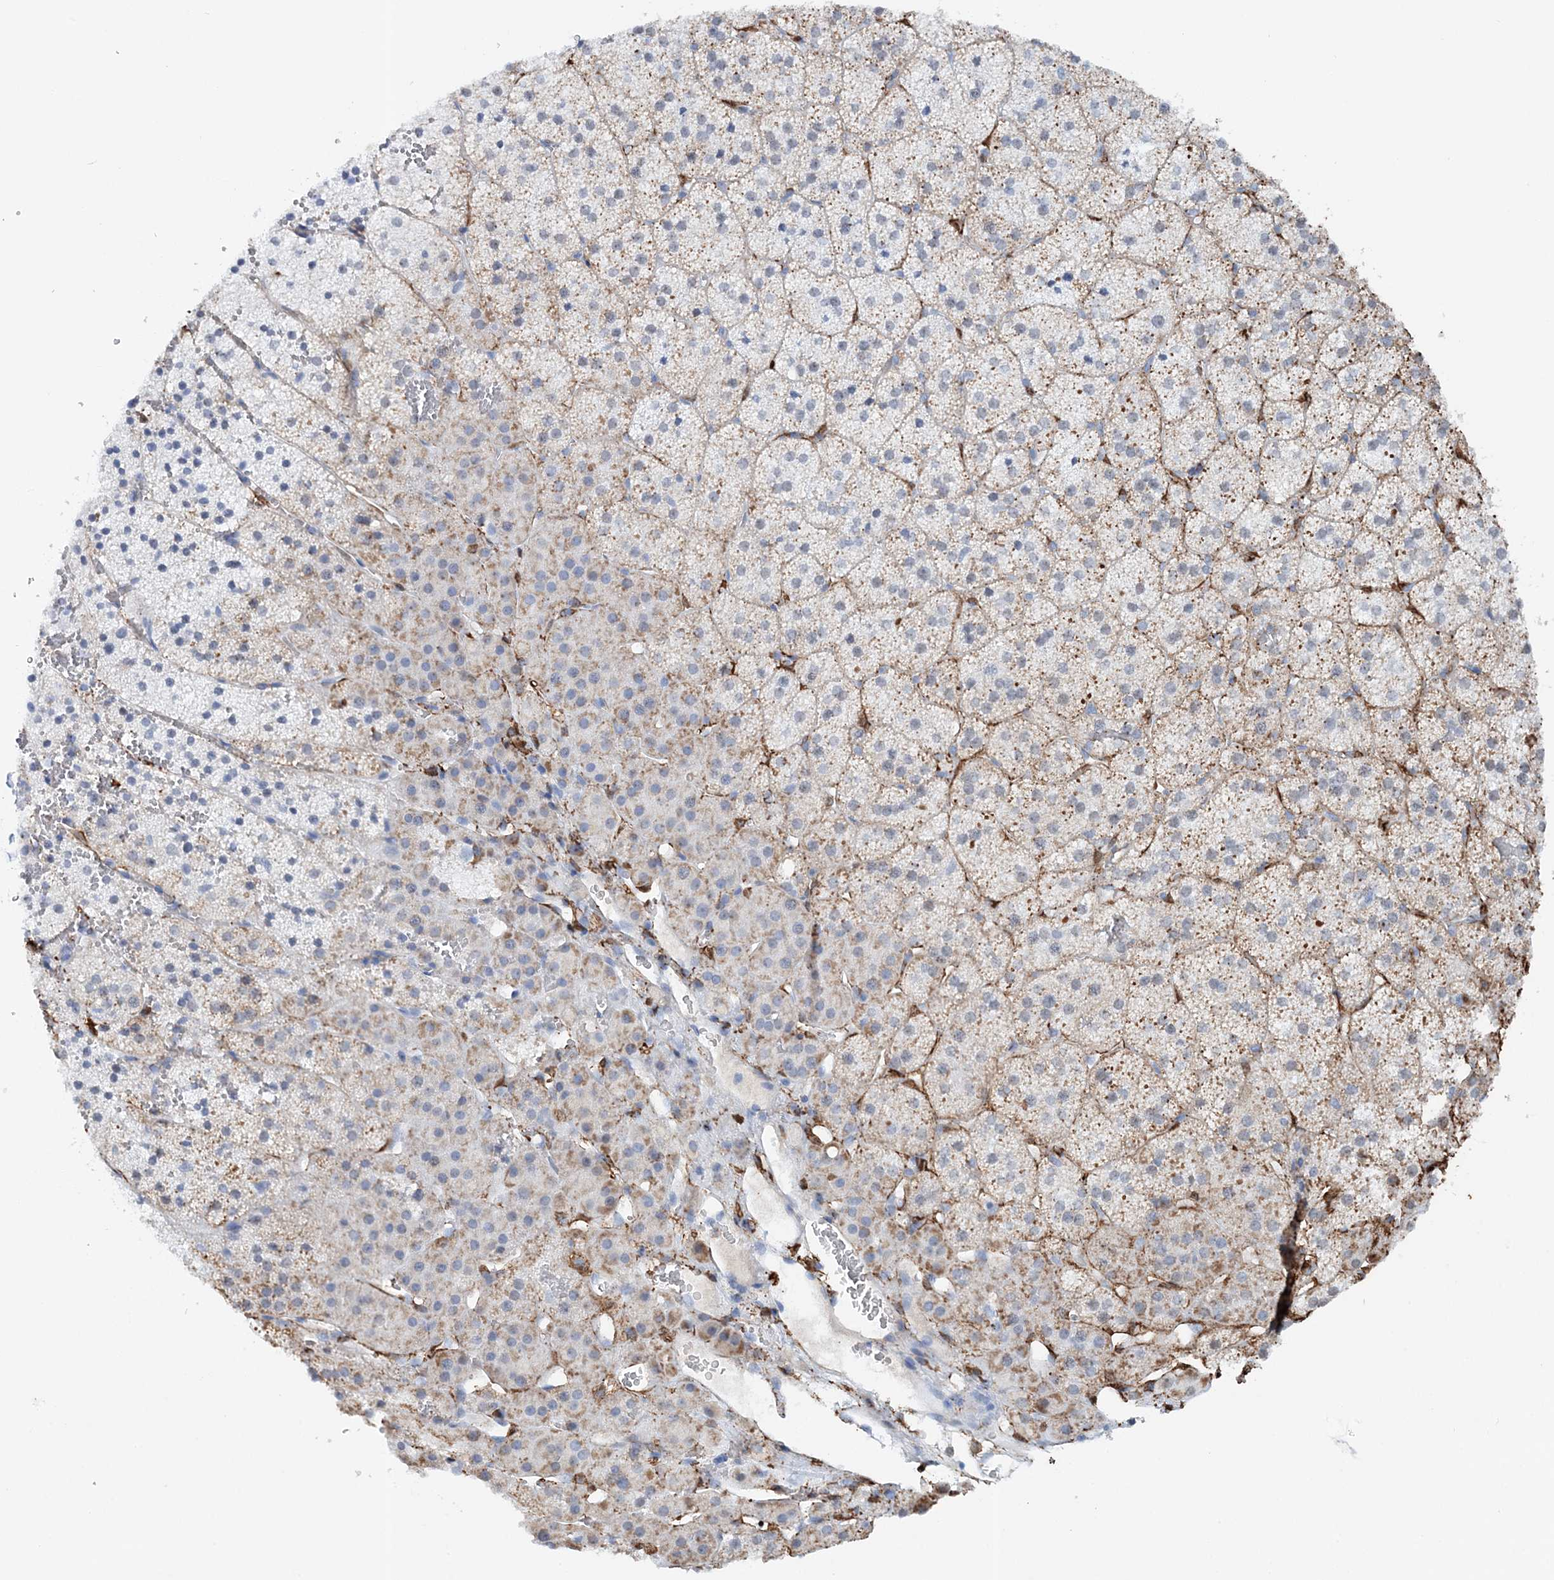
{"staining": {"intensity": "weak", "quantity": "<25%", "location": "cytoplasmic/membranous"}, "tissue": "adrenal gland", "cell_type": "Glandular cells", "image_type": "normal", "snomed": [{"axis": "morphology", "description": "Normal tissue, NOS"}, {"axis": "topography", "description": "Adrenal gland"}], "caption": "DAB immunohistochemical staining of benign human adrenal gland shows no significant staining in glandular cells.", "gene": "ASCL4", "patient": {"sex": "female", "age": 44}}